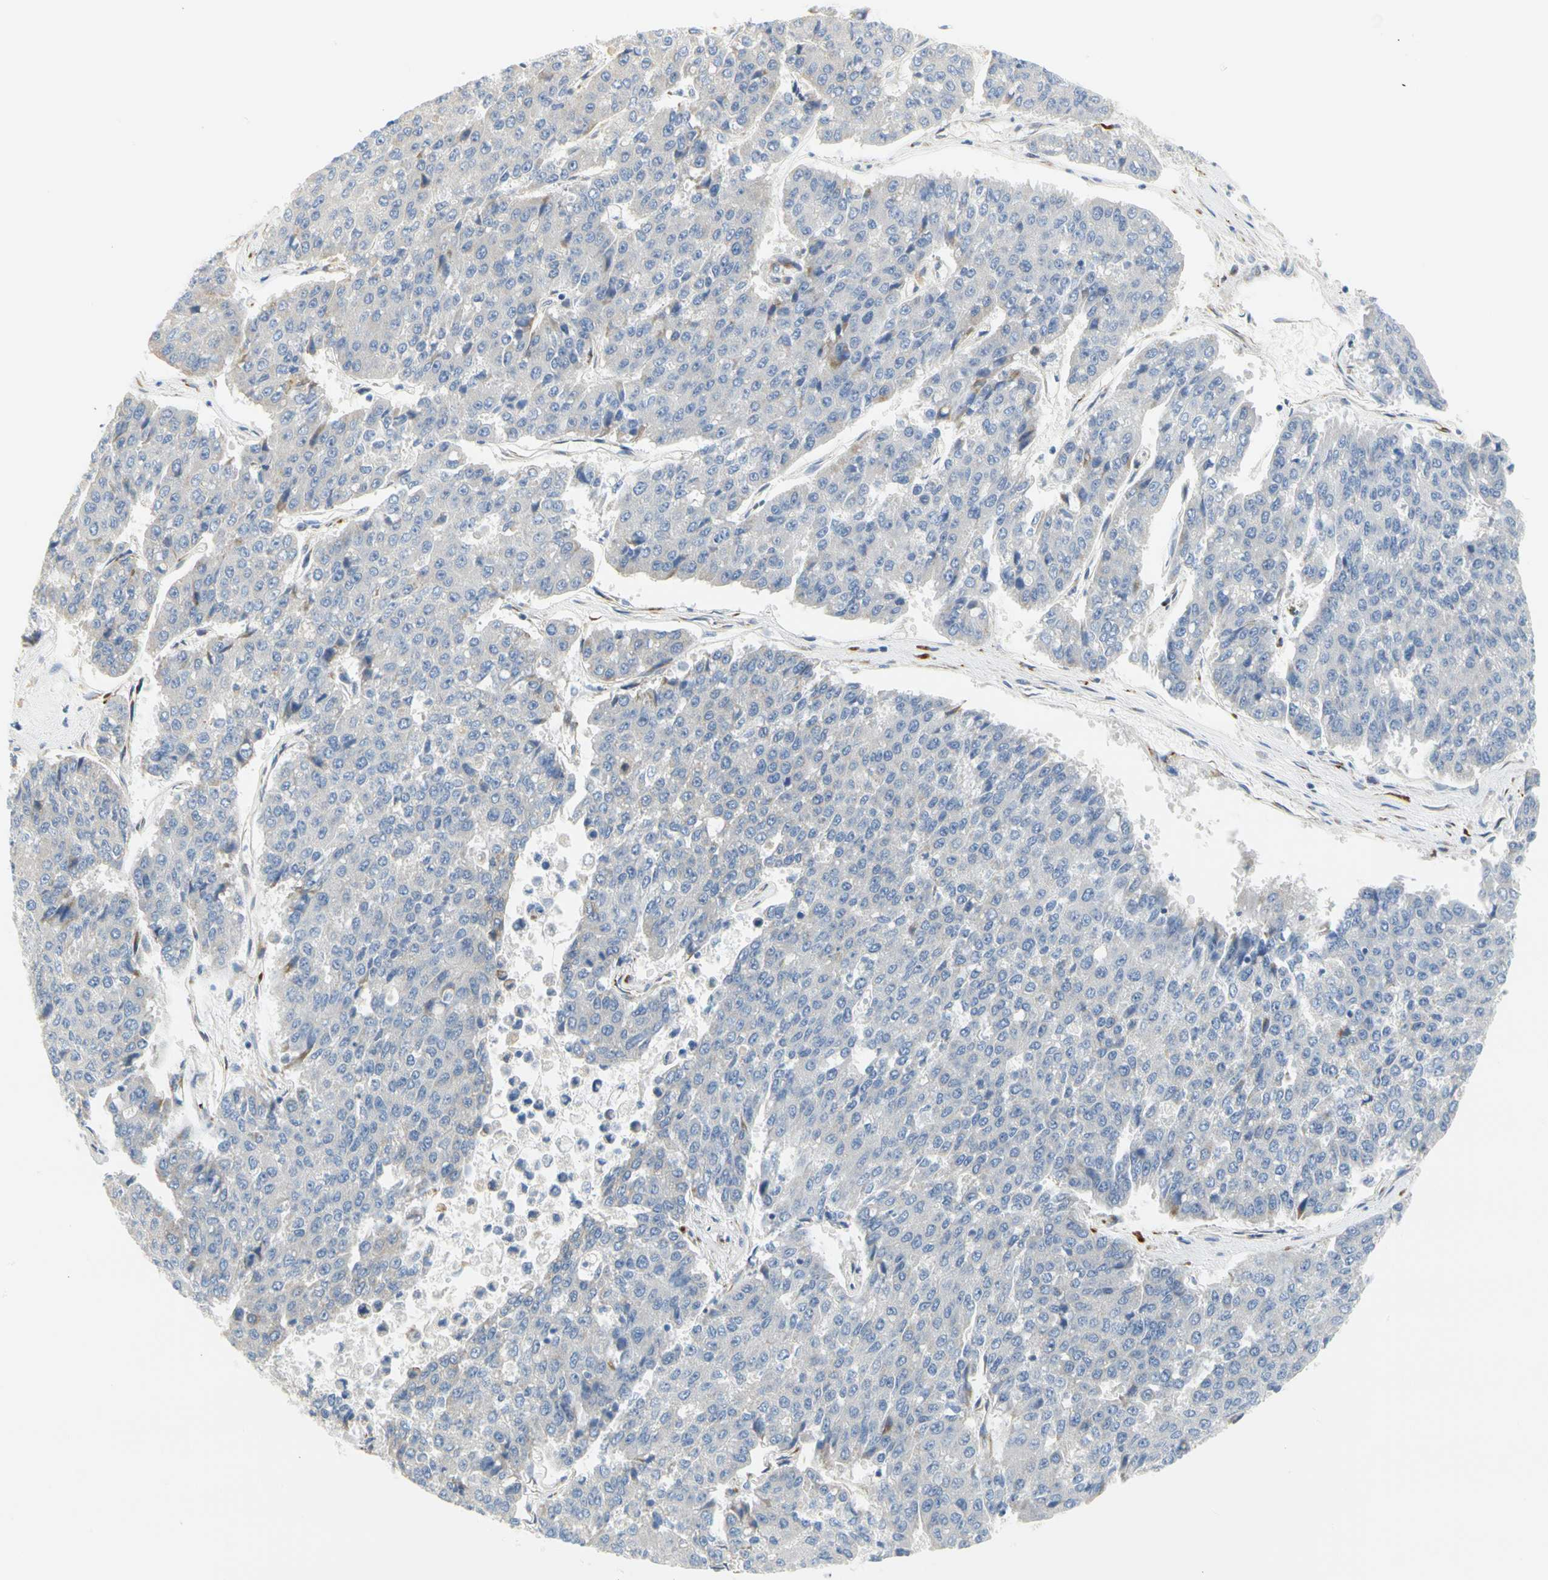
{"staining": {"intensity": "negative", "quantity": "none", "location": "none"}, "tissue": "pancreatic cancer", "cell_type": "Tumor cells", "image_type": "cancer", "snomed": [{"axis": "morphology", "description": "Adenocarcinoma, NOS"}, {"axis": "topography", "description": "Pancreas"}], "caption": "Immunohistochemical staining of adenocarcinoma (pancreatic) demonstrates no significant expression in tumor cells.", "gene": "ZNF236", "patient": {"sex": "male", "age": 50}}